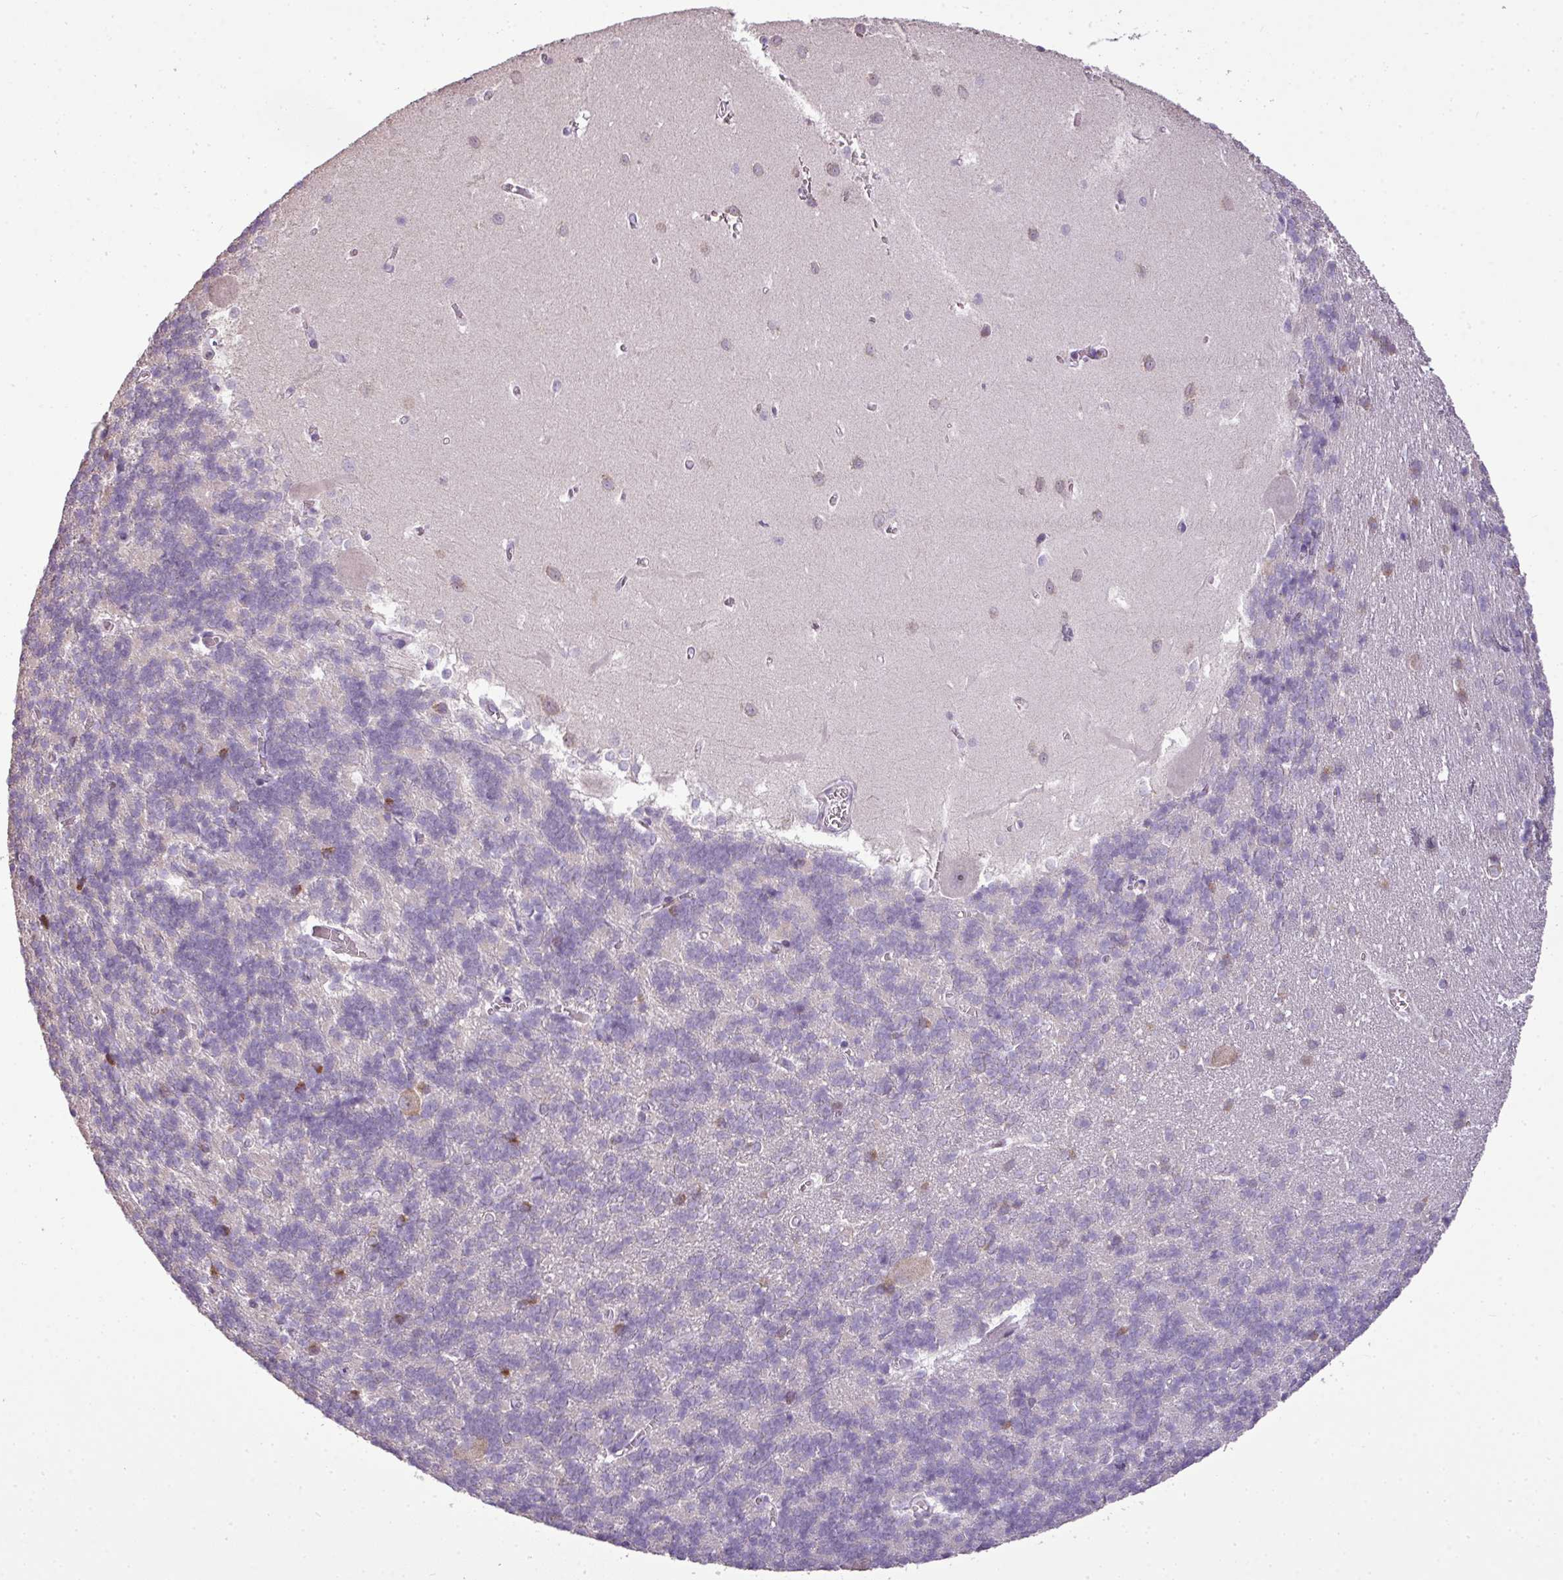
{"staining": {"intensity": "negative", "quantity": "none", "location": "none"}, "tissue": "cerebellum", "cell_type": "Cells in granular layer", "image_type": "normal", "snomed": [{"axis": "morphology", "description": "Normal tissue, NOS"}, {"axis": "topography", "description": "Cerebellum"}], "caption": "The image shows no staining of cells in granular layer in unremarkable cerebellum.", "gene": "LY9", "patient": {"sex": "male", "age": 37}}